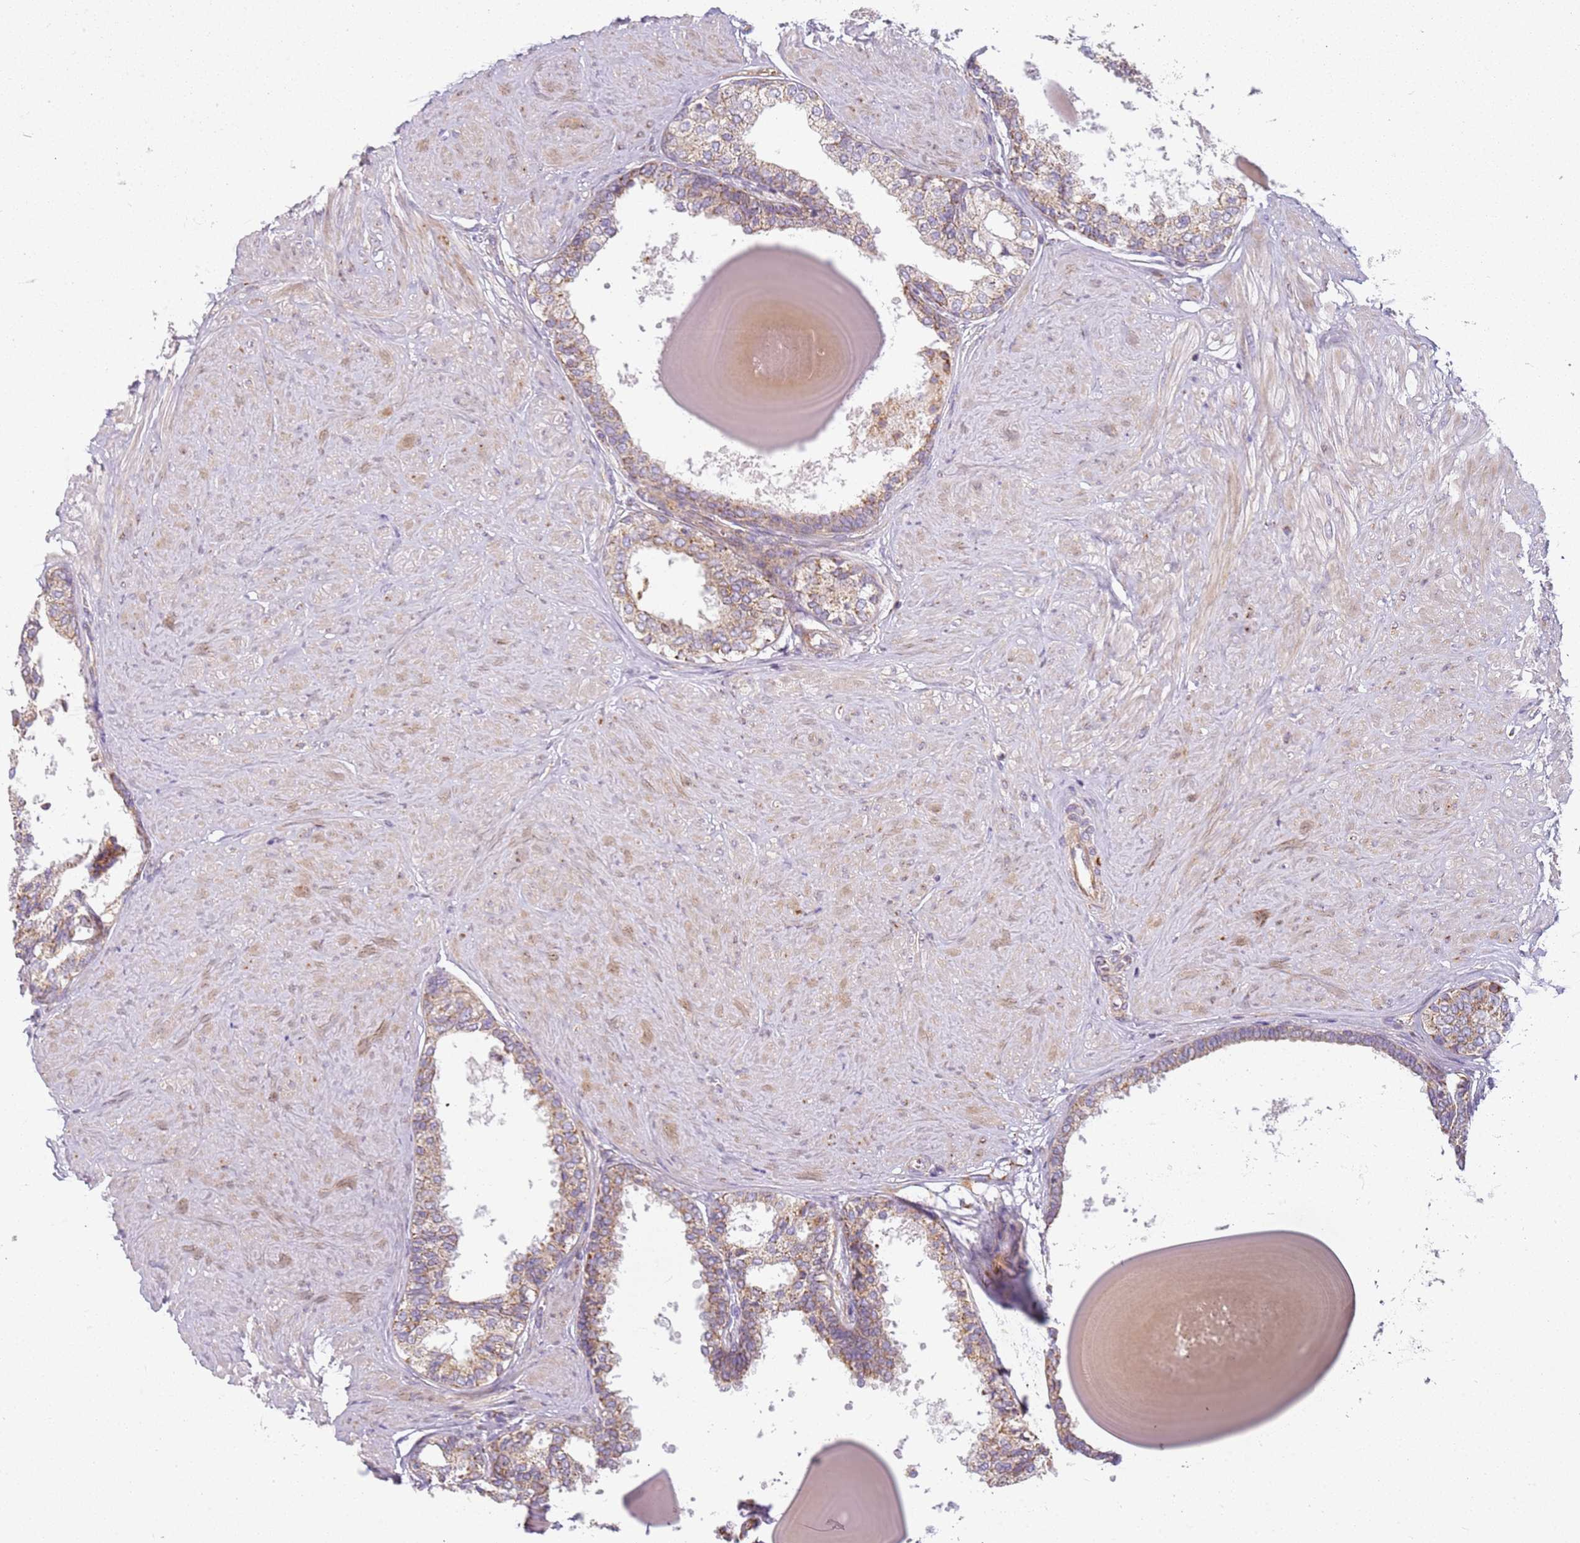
{"staining": {"intensity": "moderate", "quantity": "25%-75%", "location": "cytoplasmic/membranous"}, "tissue": "prostate", "cell_type": "Glandular cells", "image_type": "normal", "snomed": [{"axis": "morphology", "description": "Normal tissue, NOS"}, {"axis": "topography", "description": "Prostate"}], "caption": "An immunohistochemistry (IHC) image of benign tissue is shown. Protein staining in brown shows moderate cytoplasmic/membranous positivity in prostate within glandular cells.", "gene": "TMEM200C", "patient": {"sex": "male", "age": 48}}